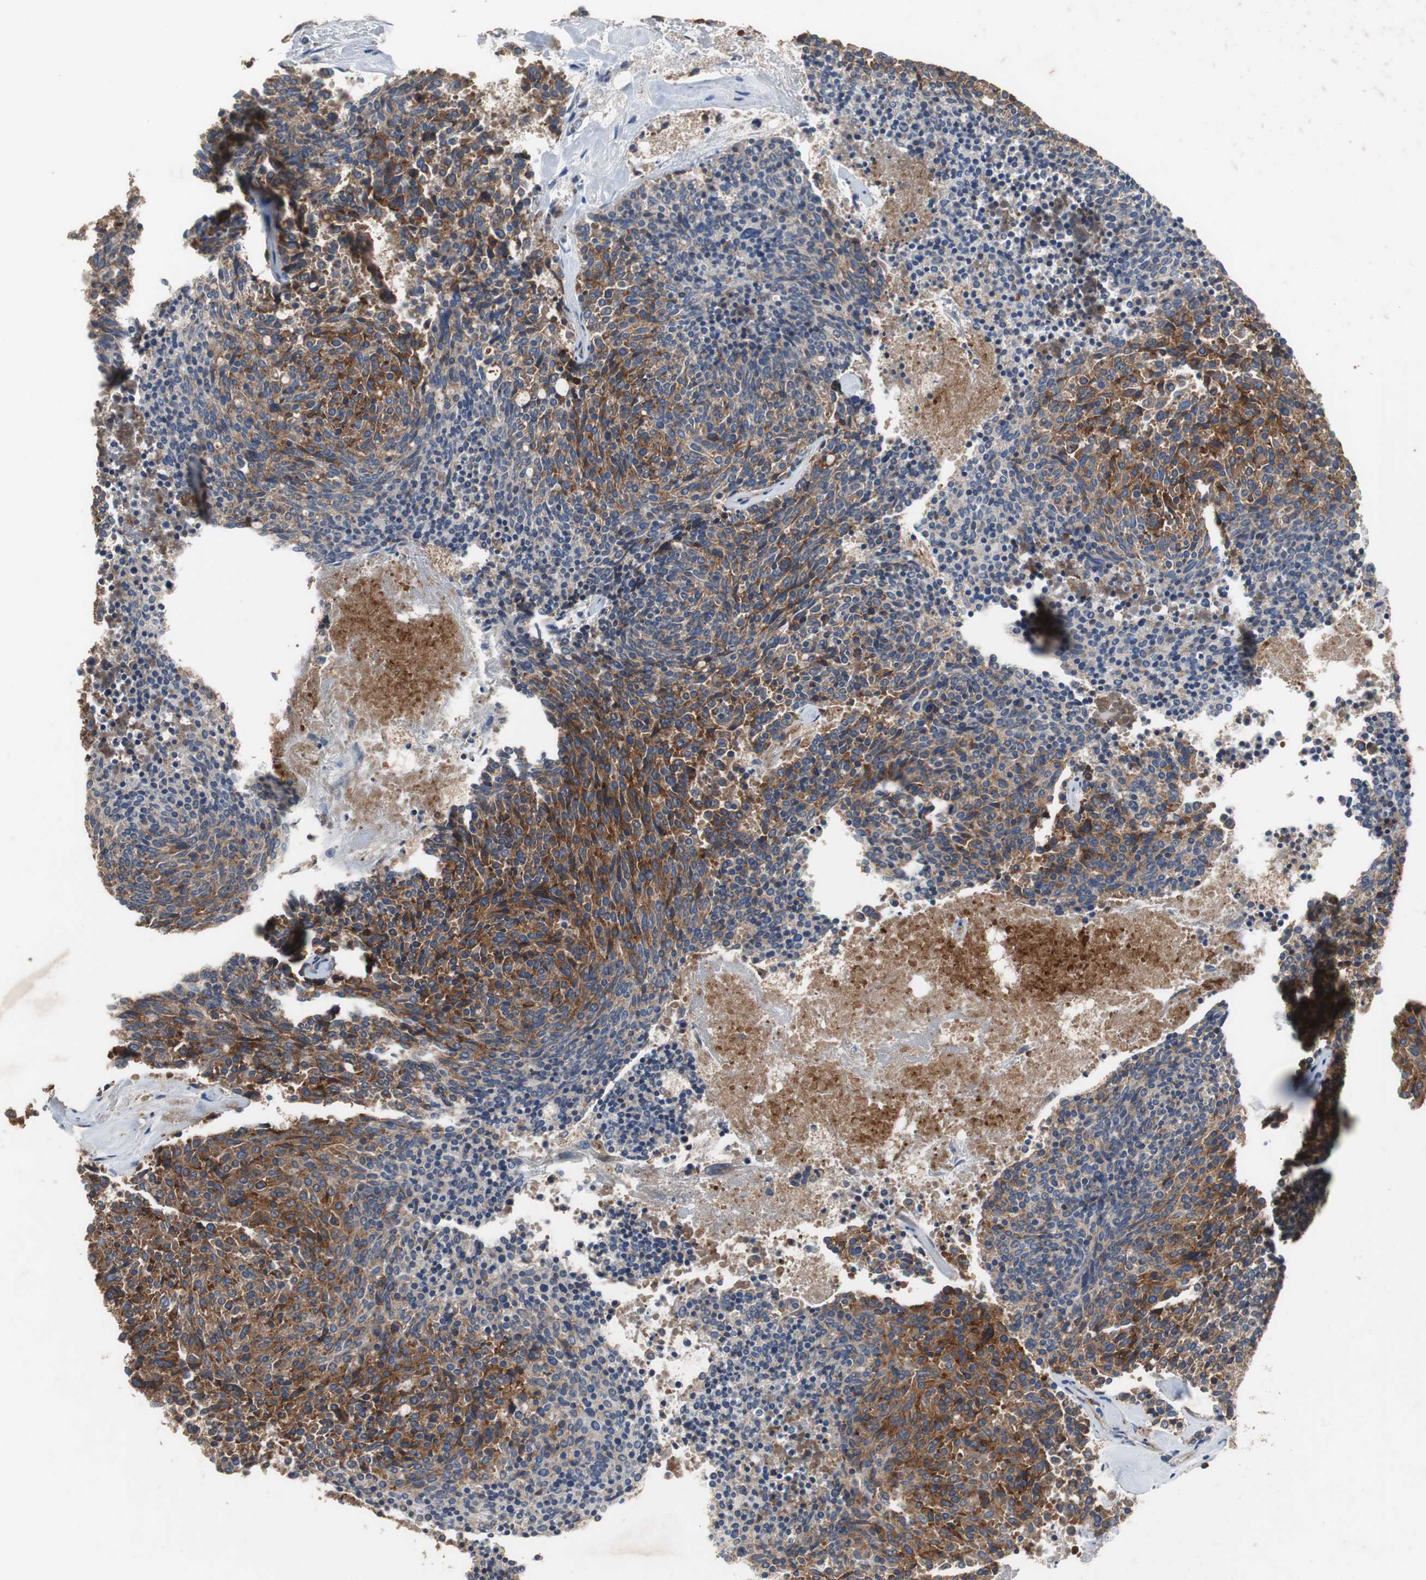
{"staining": {"intensity": "strong", "quantity": ">75%", "location": "cytoplasmic/membranous"}, "tissue": "carcinoid", "cell_type": "Tumor cells", "image_type": "cancer", "snomed": [{"axis": "morphology", "description": "Carcinoid, malignant, NOS"}, {"axis": "topography", "description": "Pancreas"}], "caption": "Strong cytoplasmic/membranous positivity is identified in approximately >75% of tumor cells in malignant carcinoid. The staining was performed using DAB (3,3'-diaminobenzidine) to visualize the protein expression in brown, while the nuclei were stained in blue with hematoxylin (Magnification: 20x).", "gene": "SORT1", "patient": {"sex": "female", "age": 54}}